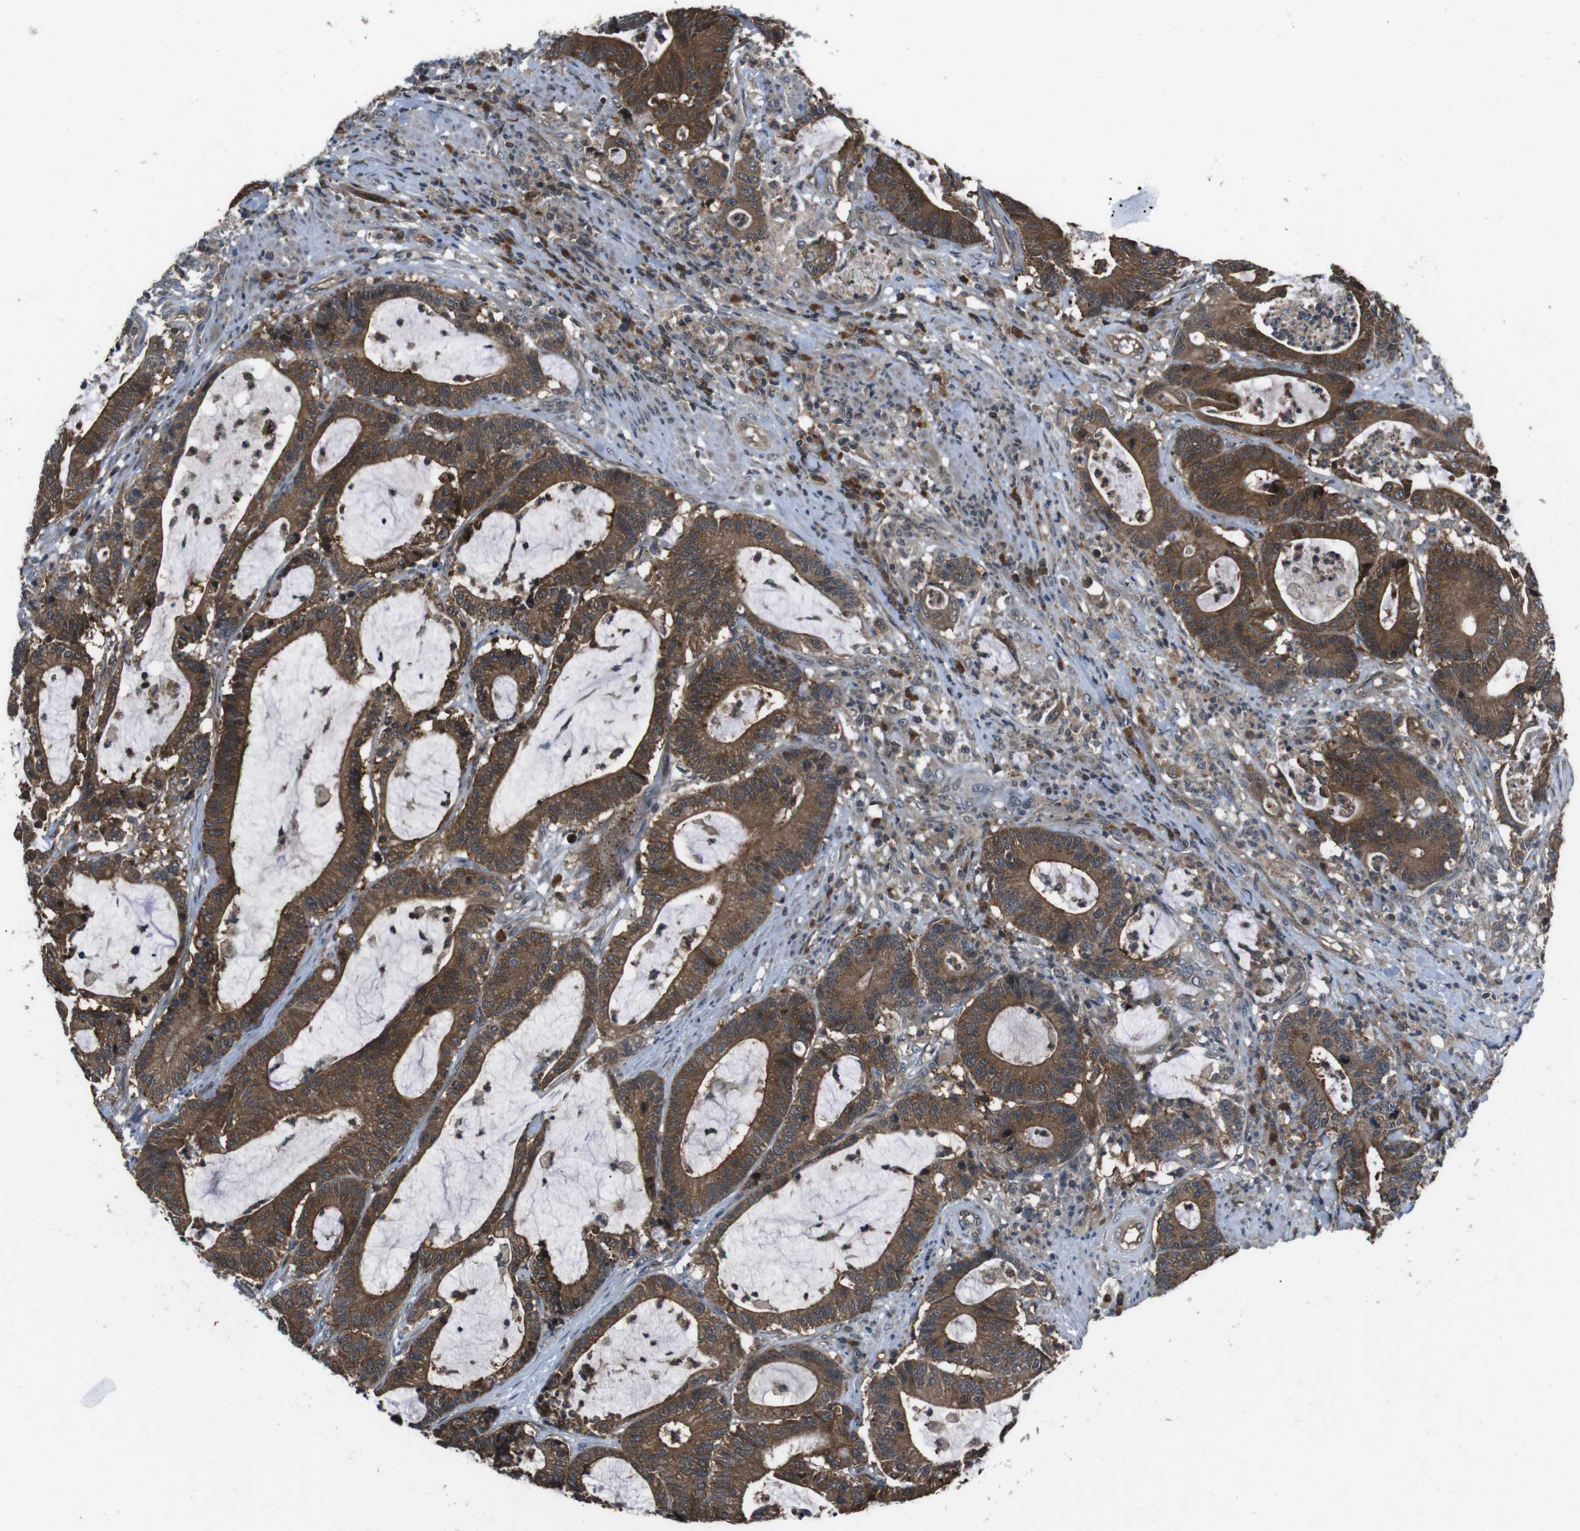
{"staining": {"intensity": "strong", "quantity": ">75%", "location": "cytoplasmic/membranous"}, "tissue": "colorectal cancer", "cell_type": "Tumor cells", "image_type": "cancer", "snomed": [{"axis": "morphology", "description": "Adenocarcinoma, NOS"}, {"axis": "topography", "description": "Colon"}], "caption": "Protein staining exhibits strong cytoplasmic/membranous positivity in about >75% of tumor cells in adenocarcinoma (colorectal).", "gene": "SLC22A23", "patient": {"sex": "female", "age": 84}}